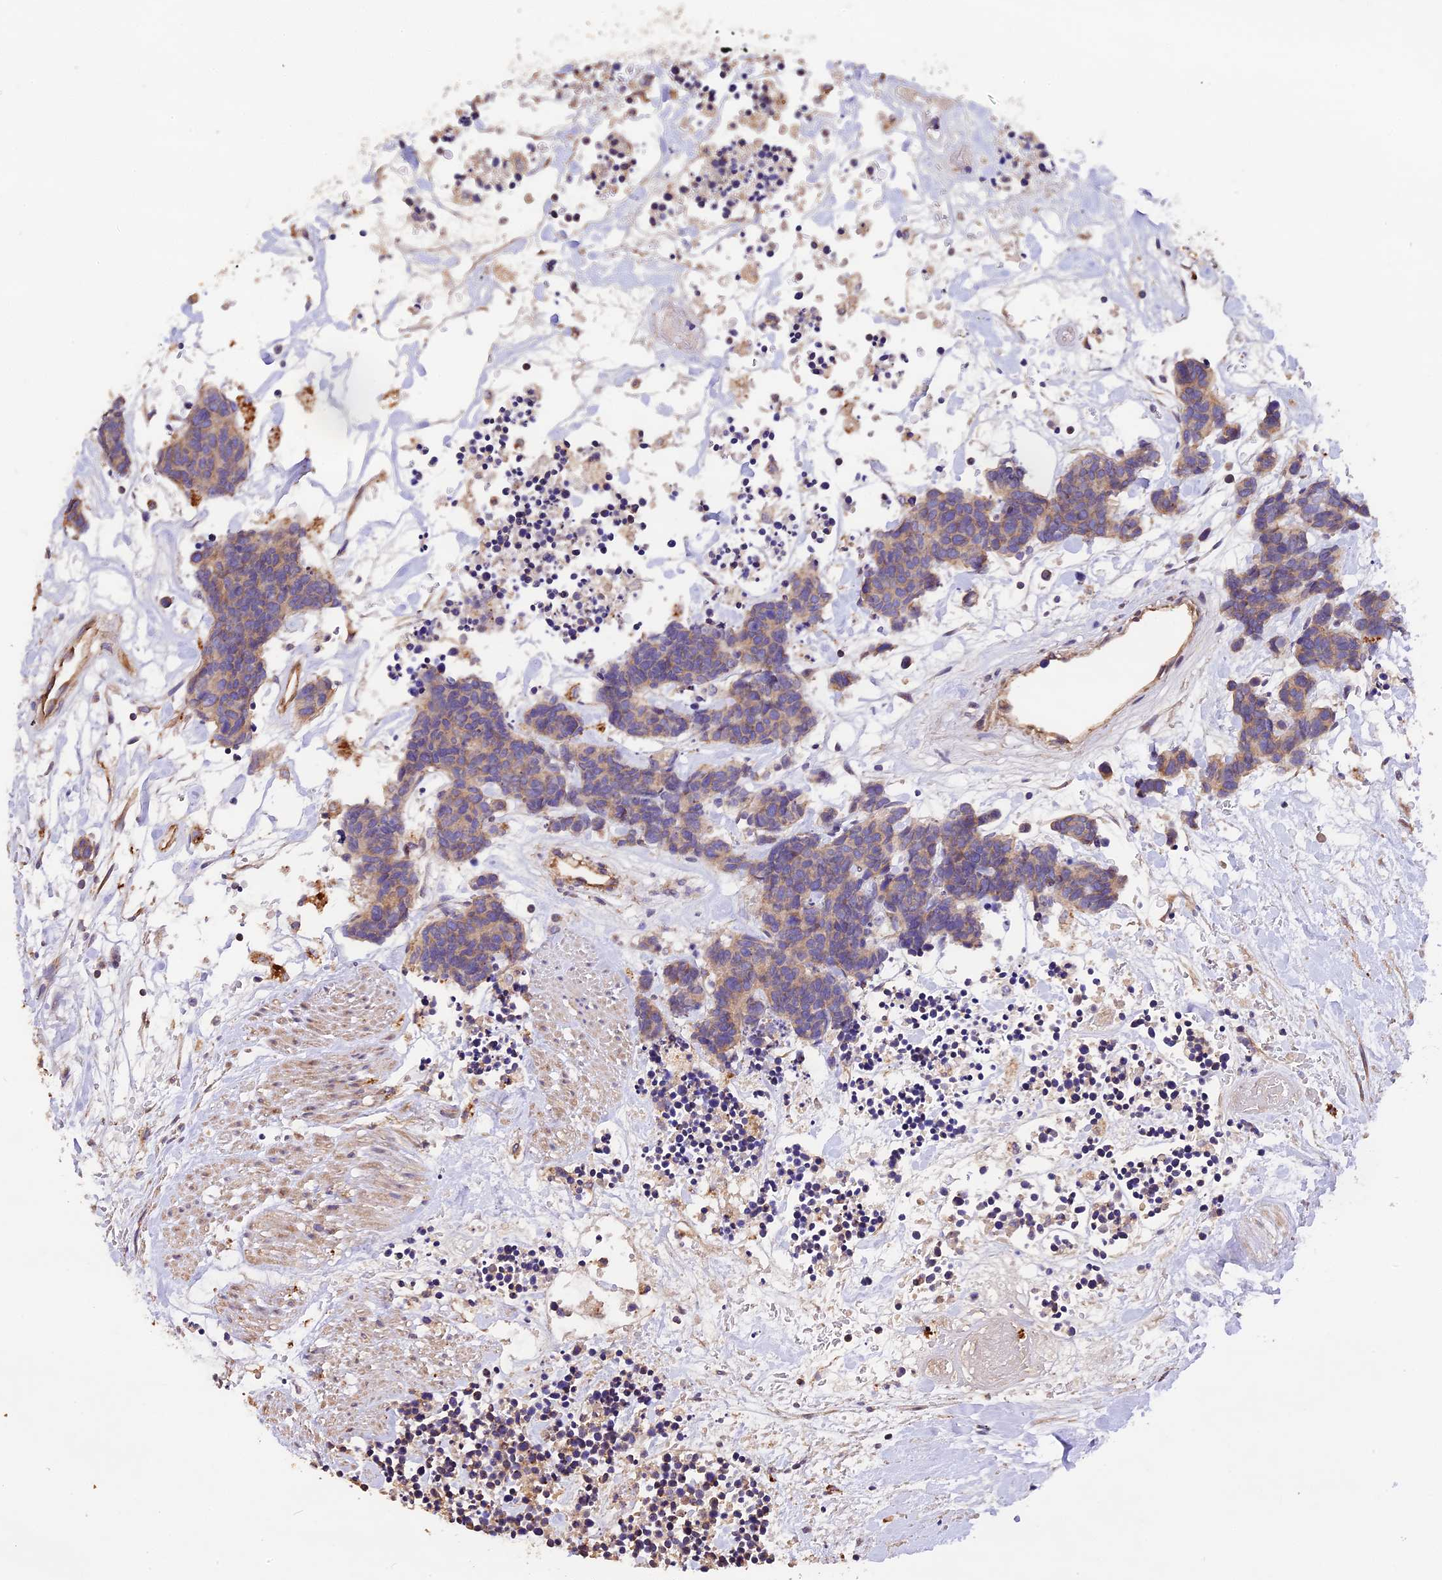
{"staining": {"intensity": "weak", "quantity": "25%-75%", "location": "cytoplasmic/membranous"}, "tissue": "carcinoid", "cell_type": "Tumor cells", "image_type": "cancer", "snomed": [{"axis": "morphology", "description": "Carcinoma, NOS"}, {"axis": "morphology", "description": "Carcinoid, malignant, NOS"}, {"axis": "topography", "description": "Urinary bladder"}], "caption": "Carcinoma stained with a brown dye reveals weak cytoplasmic/membranous positive staining in about 25%-75% of tumor cells.", "gene": "ERMARD", "patient": {"sex": "male", "age": 57}}